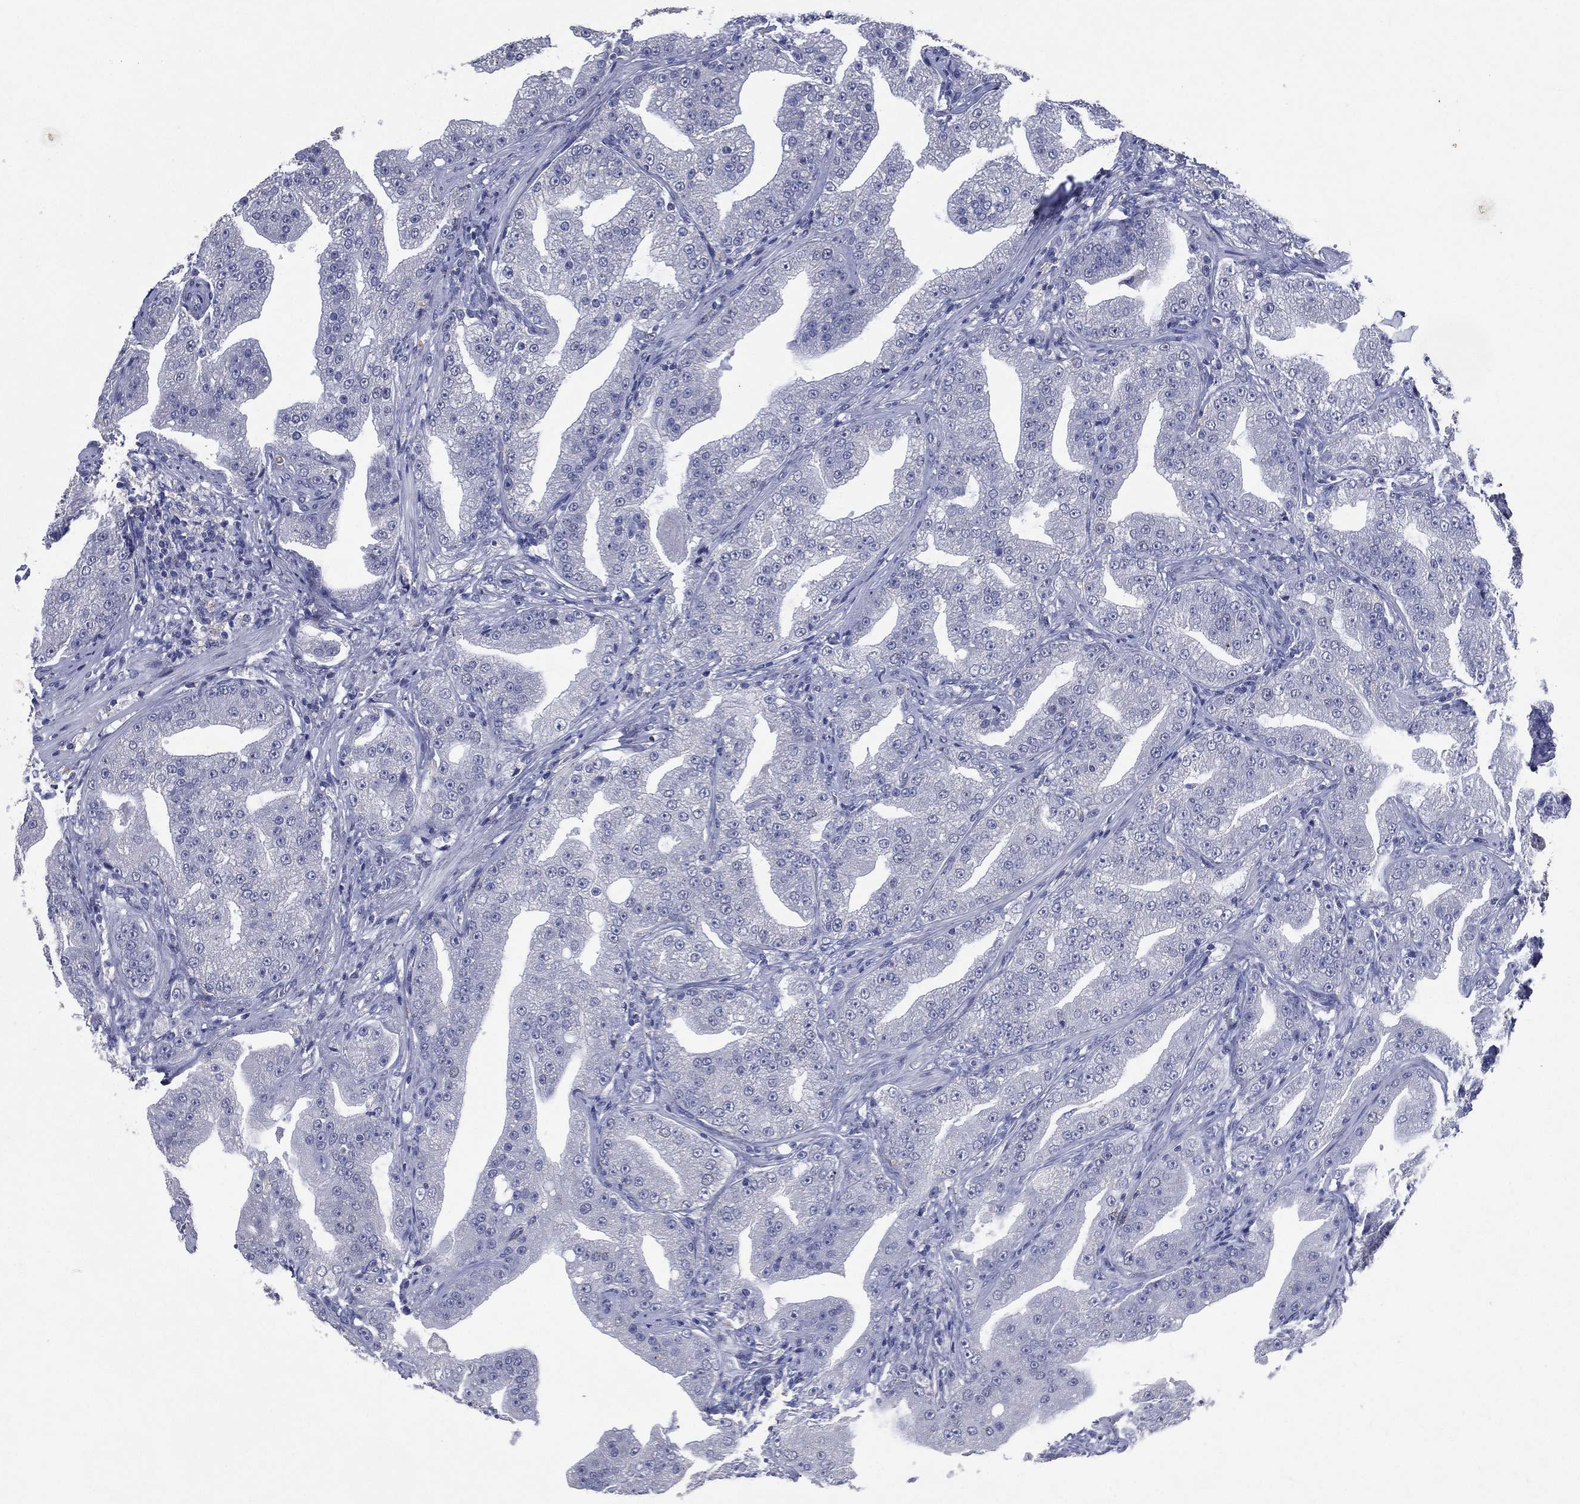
{"staining": {"intensity": "negative", "quantity": "none", "location": "none"}, "tissue": "prostate cancer", "cell_type": "Tumor cells", "image_type": "cancer", "snomed": [{"axis": "morphology", "description": "Adenocarcinoma, Low grade"}, {"axis": "topography", "description": "Prostate"}], "caption": "Tumor cells show no significant protein staining in prostate adenocarcinoma (low-grade).", "gene": "FSCN2", "patient": {"sex": "male", "age": 62}}